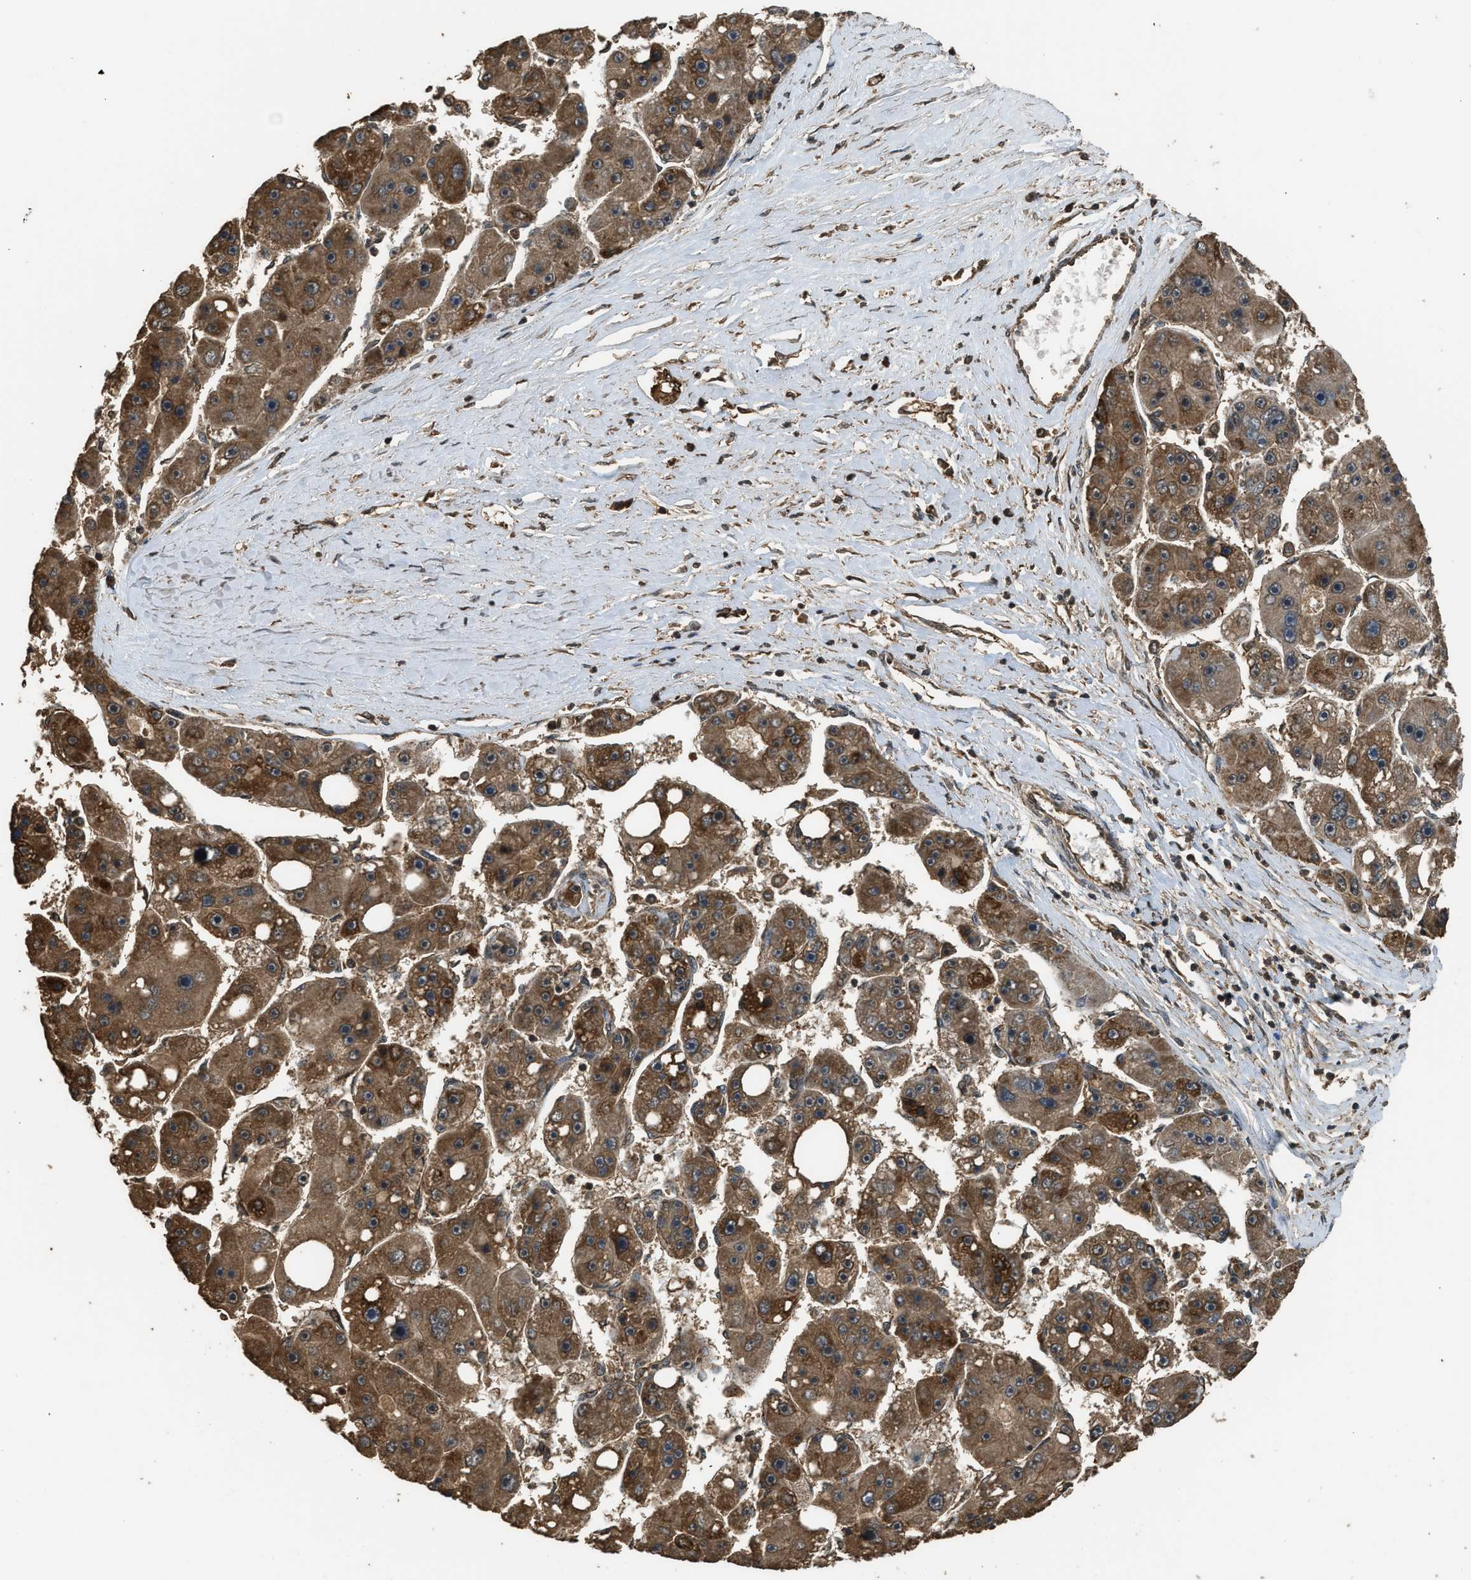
{"staining": {"intensity": "strong", "quantity": ">75%", "location": "cytoplasmic/membranous"}, "tissue": "liver cancer", "cell_type": "Tumor cells", "image_type": "cancer", "snomed": [{"axis": "morphology", "description": "Carcinoma, Hepatocellular, NOS"}, {"axis": "topography", "description": "Liver"}], "caption": "Immunohistochemical staining of liver cancer reveals high levels of strong cytoplasmic/membranous expression in about >75% of tumor cells. The staining was performed using DAB (3,3'-diaminobenzidine), with brown indicating positive protein expression. Nuclei are stained blue with hematoxylin.", "gene": "MYBL2", "patient": {"sex": "female", "age": 61}}